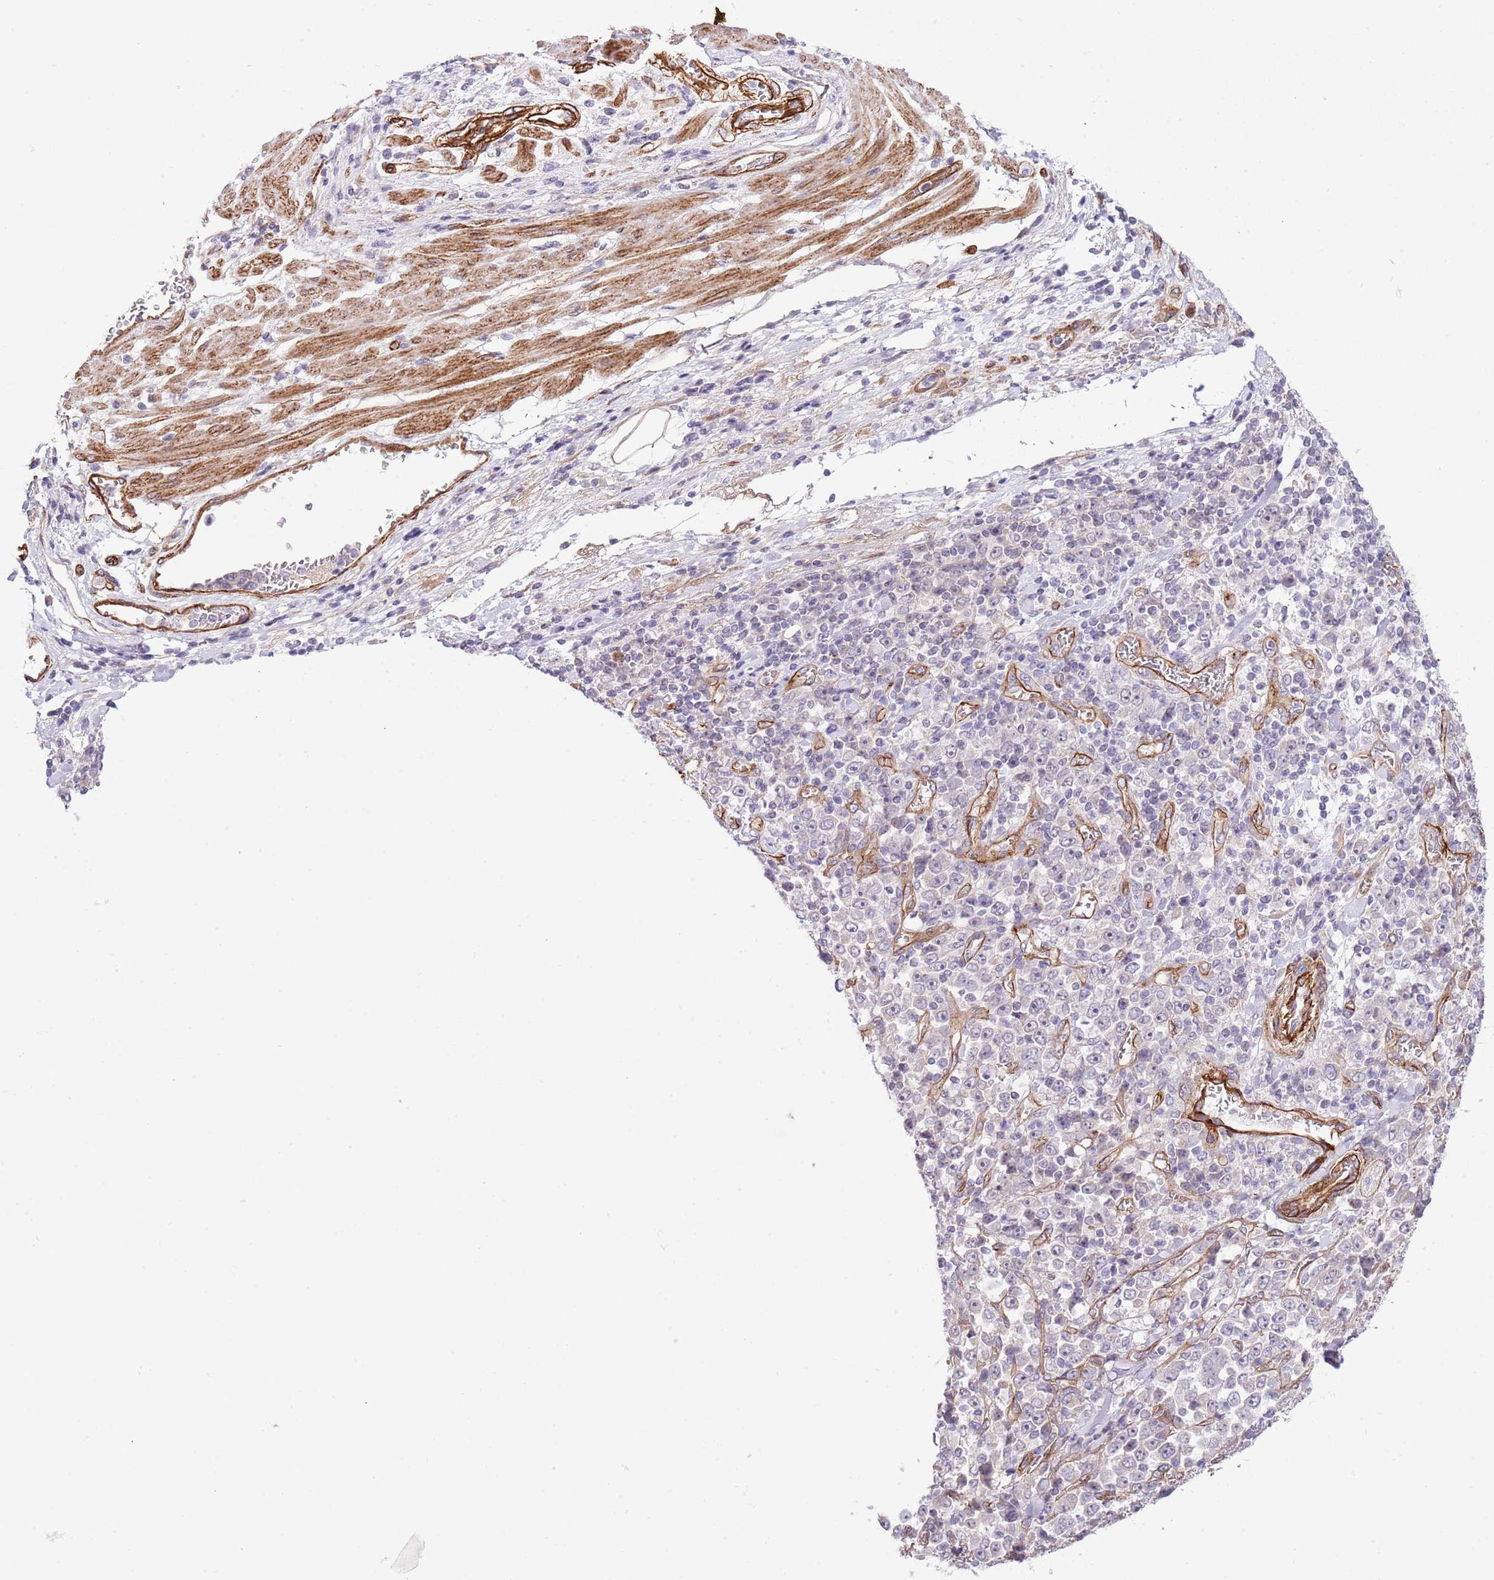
{"staining": {"intensity": "negative", "quantity": "none", "location": "none"}, "tissue": "stomach cancer", "cell_type": "Tumor cells", "image_type": "cancer", "snomed": [{"axis": "morphology", "description": "Normal tissue, NOS"}, {"axis": "morphology", "description": "Adenocarcinoma, NOS"}, {"axis": "topography", "description": "Stomach, upper"}, {"axis": "topography", "description": "Stomach"}], "caption": "Immunohistochemistry image of neoplastic tissue: stomach adenocarcinoma stained with DAB reveals no significant protein staining in tumor cells.", "gene": "NEK3", "patient": {"sex": "male", "age": 59}}